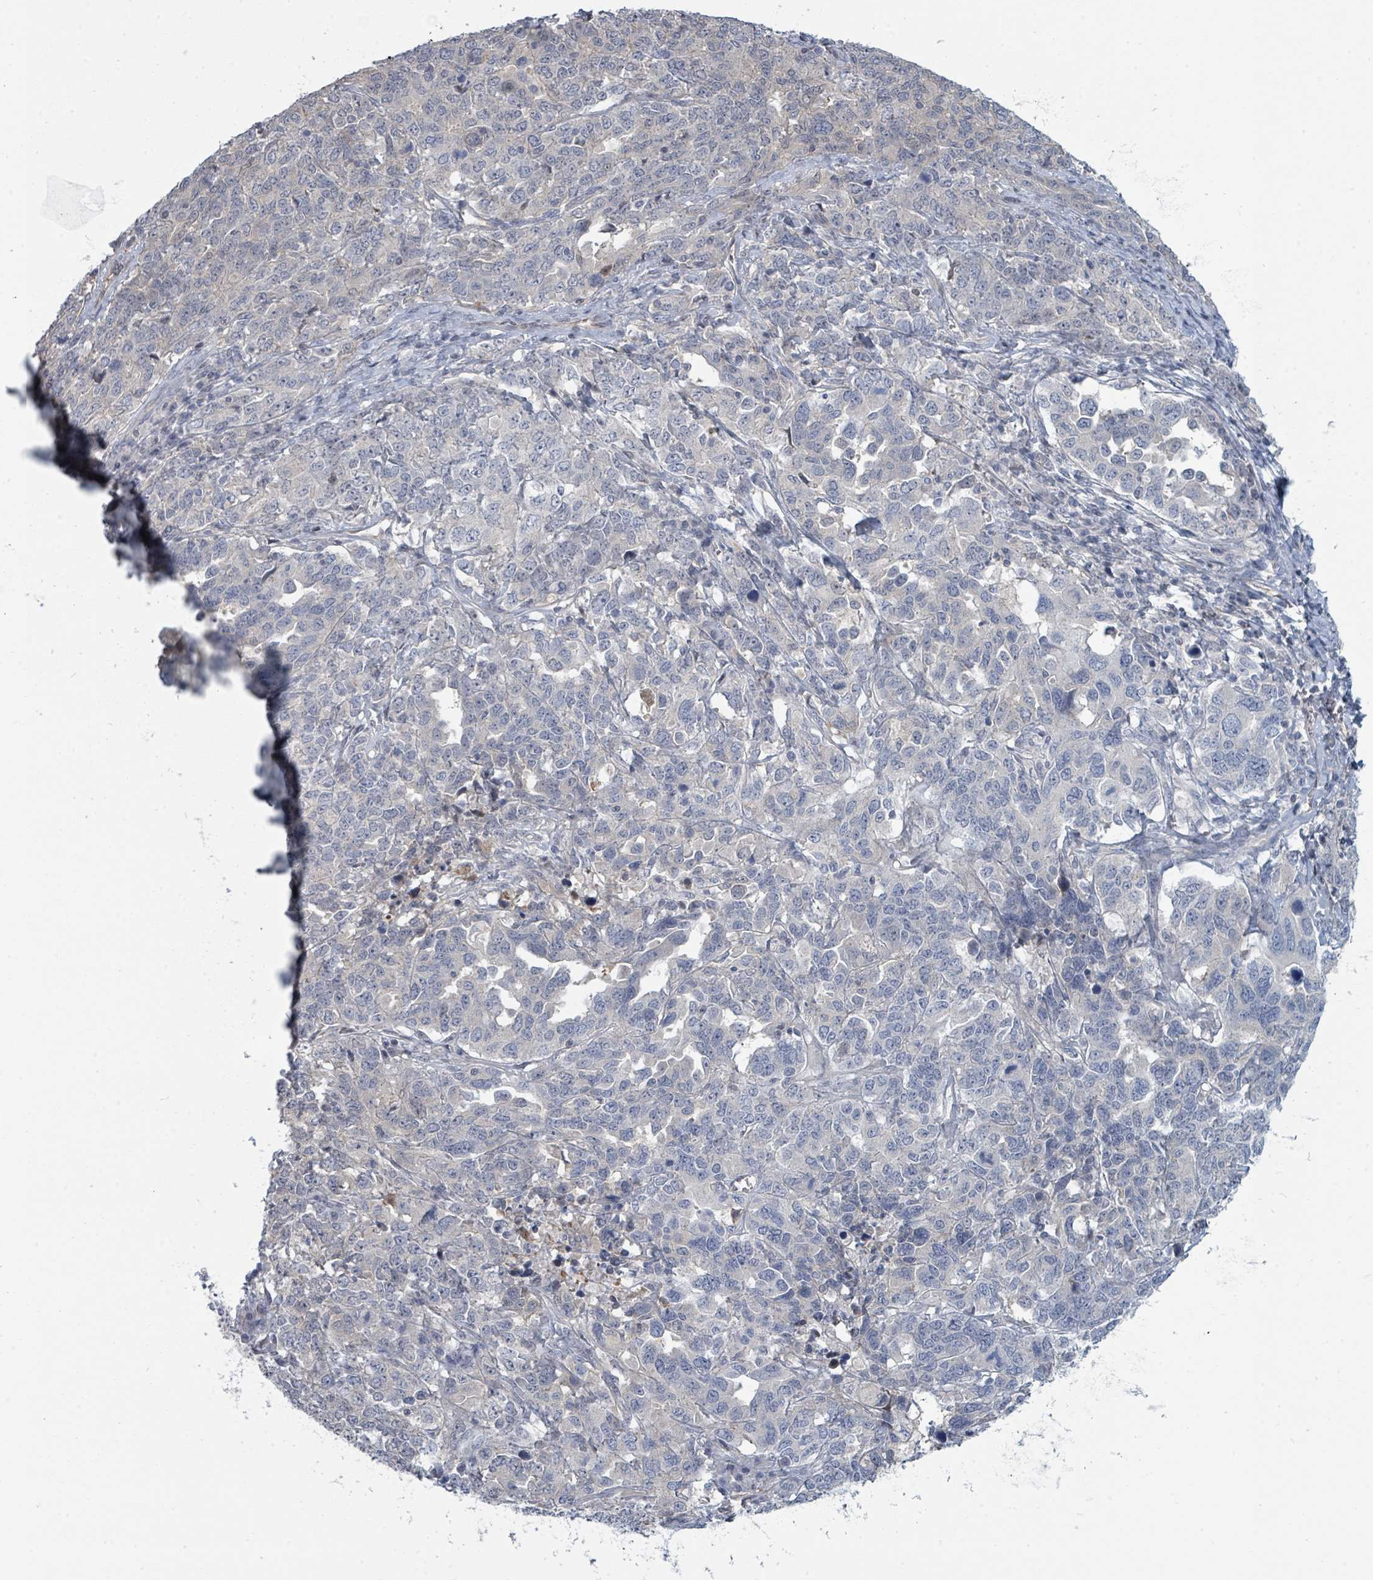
{"staining": {"intensity": "negative", "quantity": "none", "location": "none"}, "tissue": "ovarian cancer", "cell_type": "Tumor cells", "image_type": "cancer", "snomed": [{"axis": "morphology", "description": "Carcinoma, endometroid"}, {"axis": "topography", "description": "Ovary"}], "caption": "Immunohistochemistry (IHC) histopathology image of neoplastic tissue: ovarian cancer (endometroid carcinoma) stained with DAB (3,3'-diaminobenzidine) demonstrates no significant protein positivity in tumor cells.", "gene": "SLC25A45", "patient": {"sex": "female", "age": 62}}